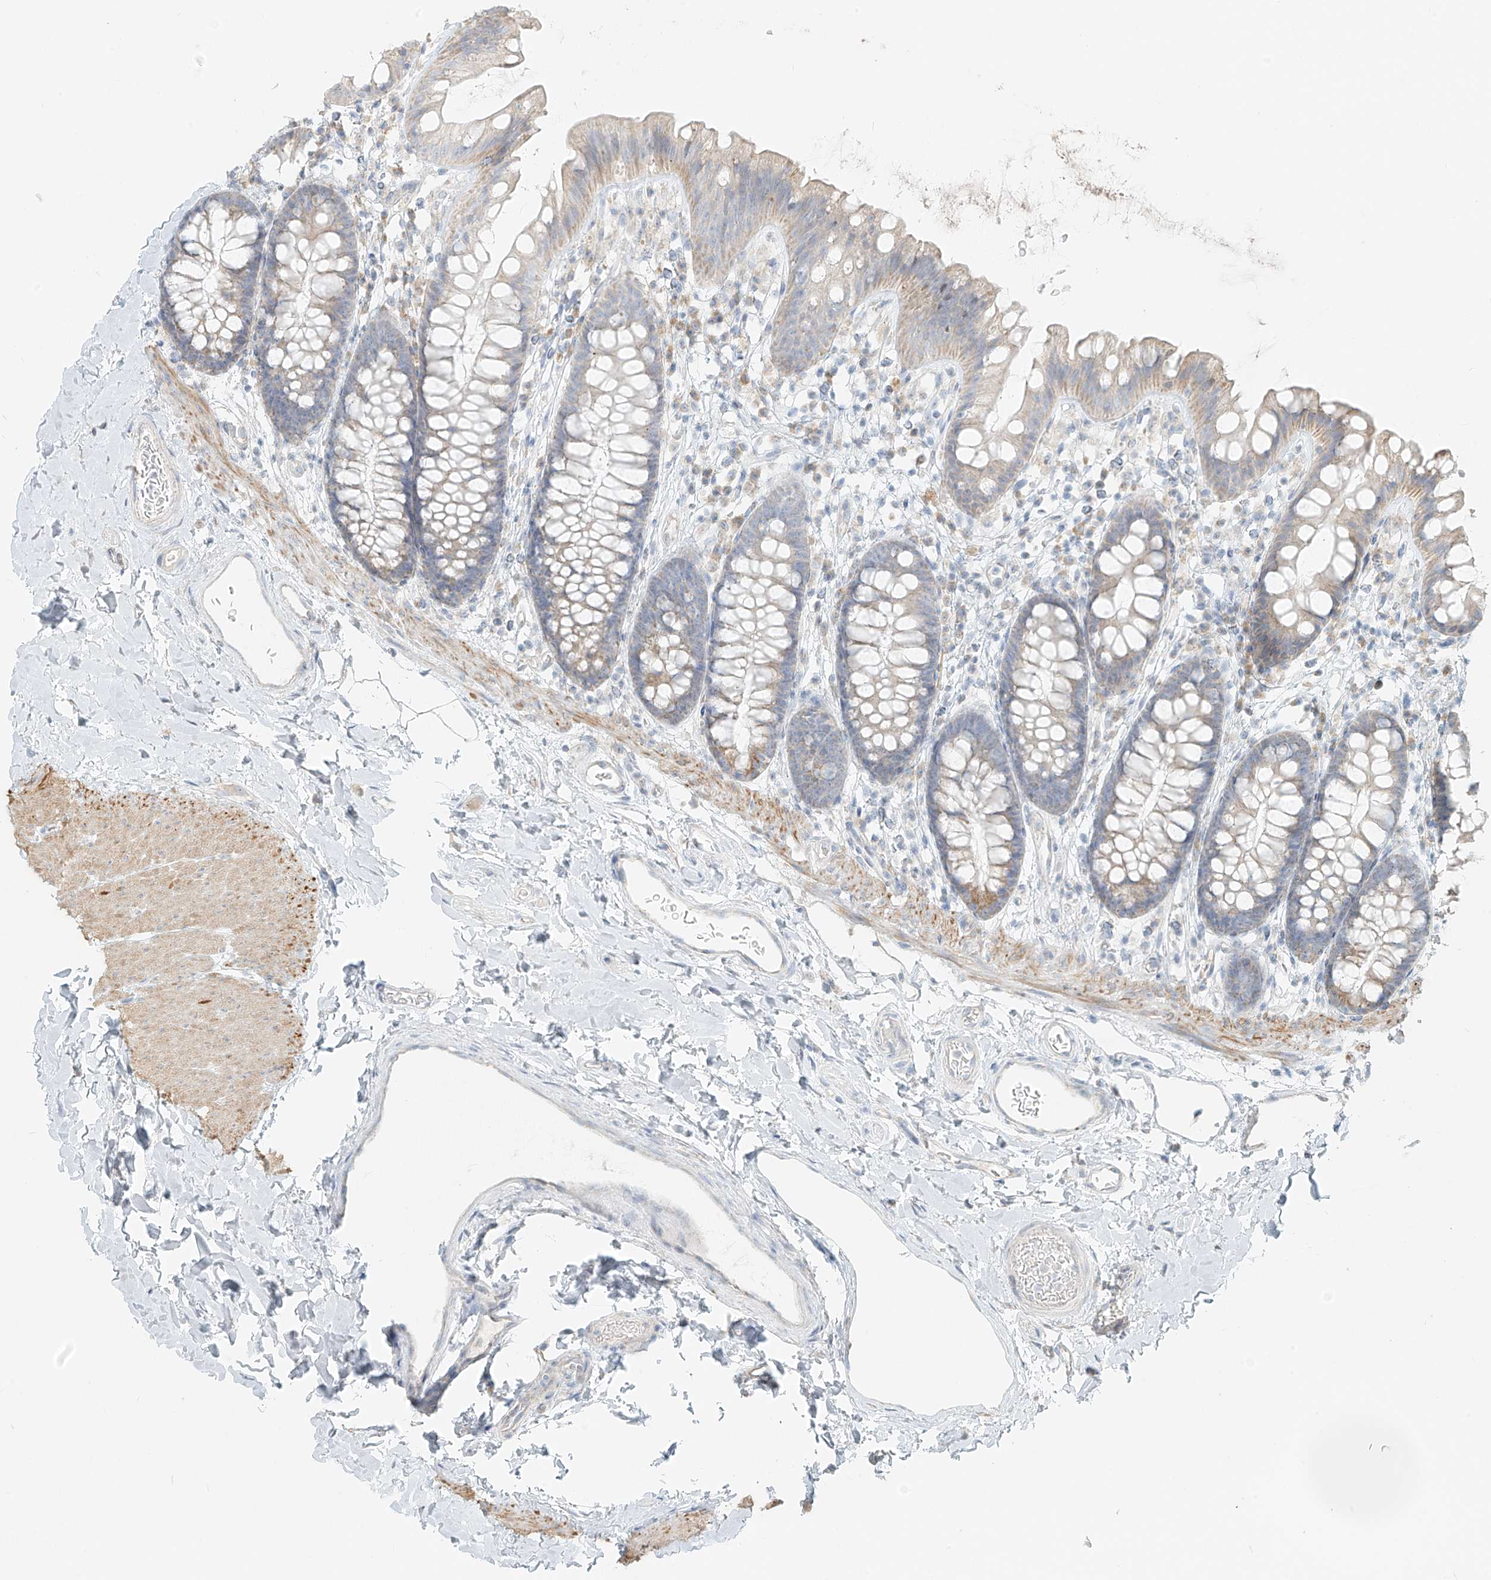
{"staining": {"intensity": "weak", "quantity": ">75%", "location": "cytoplasmic/membranous"}, "tissue": "colon", "cell_type": "Endothelial cells", "image_type": "normal", "snomed": [{"axis": "morphology", "description": "Normal tissue, NOS"}, {"axis": "topography", "description": "Colon"}], "caption": "A photomicrograph showing weak cytoplasmic/membranous expression in about >75% of endothelial cells in normal colon, as visualized by brown immunohistochemical staining.", "gene": "UST", "patient": {"sex": "female", "age": 62}}